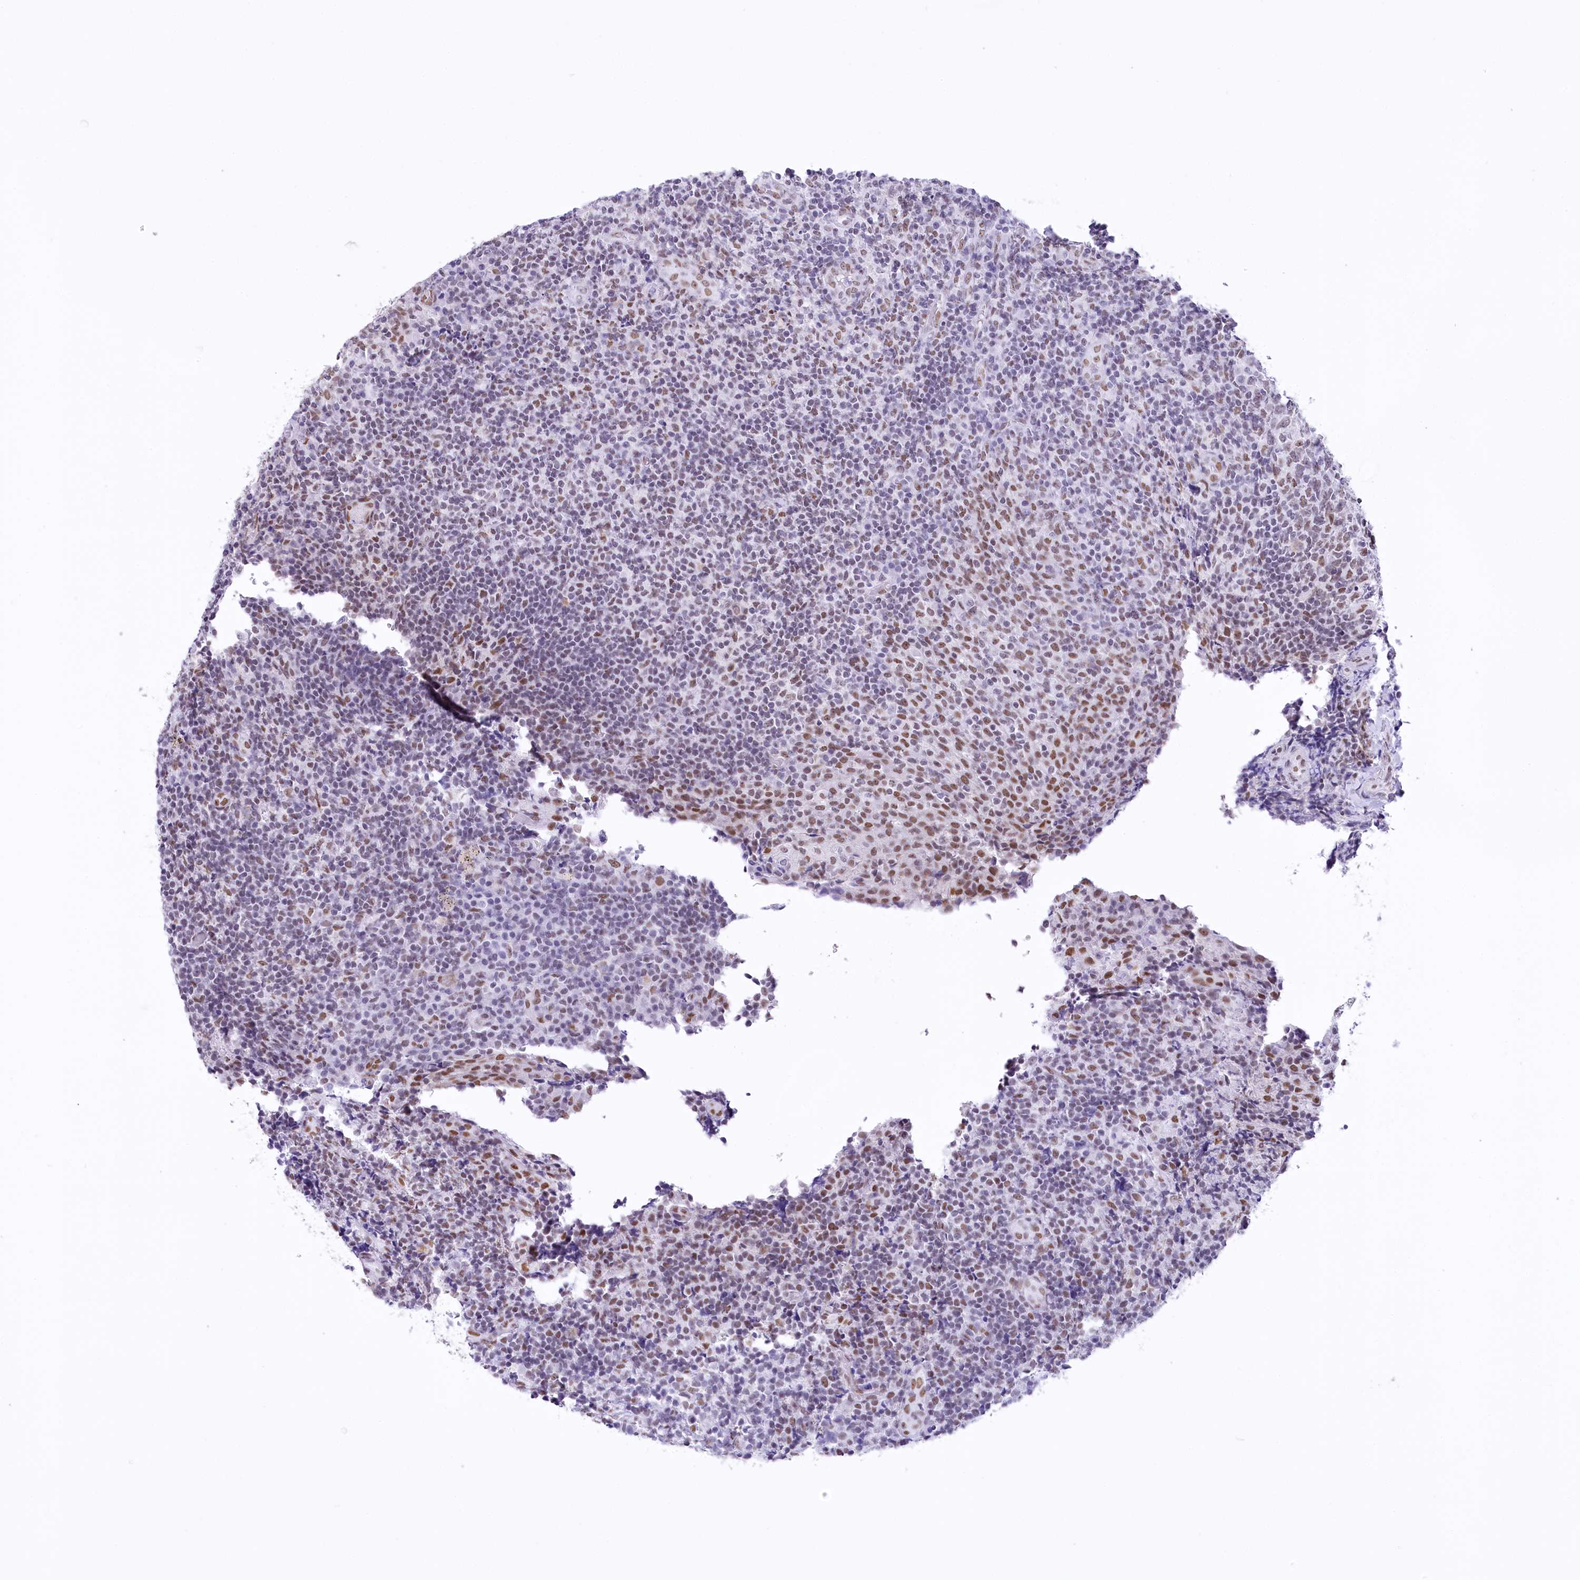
{"staining": {"intensity": "weak", "quantity": "<25%", "location": "nuclear"}, "tissue": "tonsil", "cell_type": "Germinal center cells", "image_type": "normal", "snomed": [{"axis": "morphology", "description": "Normal tissue, NOS"}, {"axis": "topography", "description": "Tonsil"}], "caption": "Germinal center cells show no significant protein expression in benign tonsil. The staining was performed using DAB (3,3'-diaminobenzidine) to visualize the protein expression in brown, while the nuclei were stained in blue with hematoxylin (Magnification: 20x).", "gene": "HNRNPA0", "patient": {"sex": "female", "age": 19}}